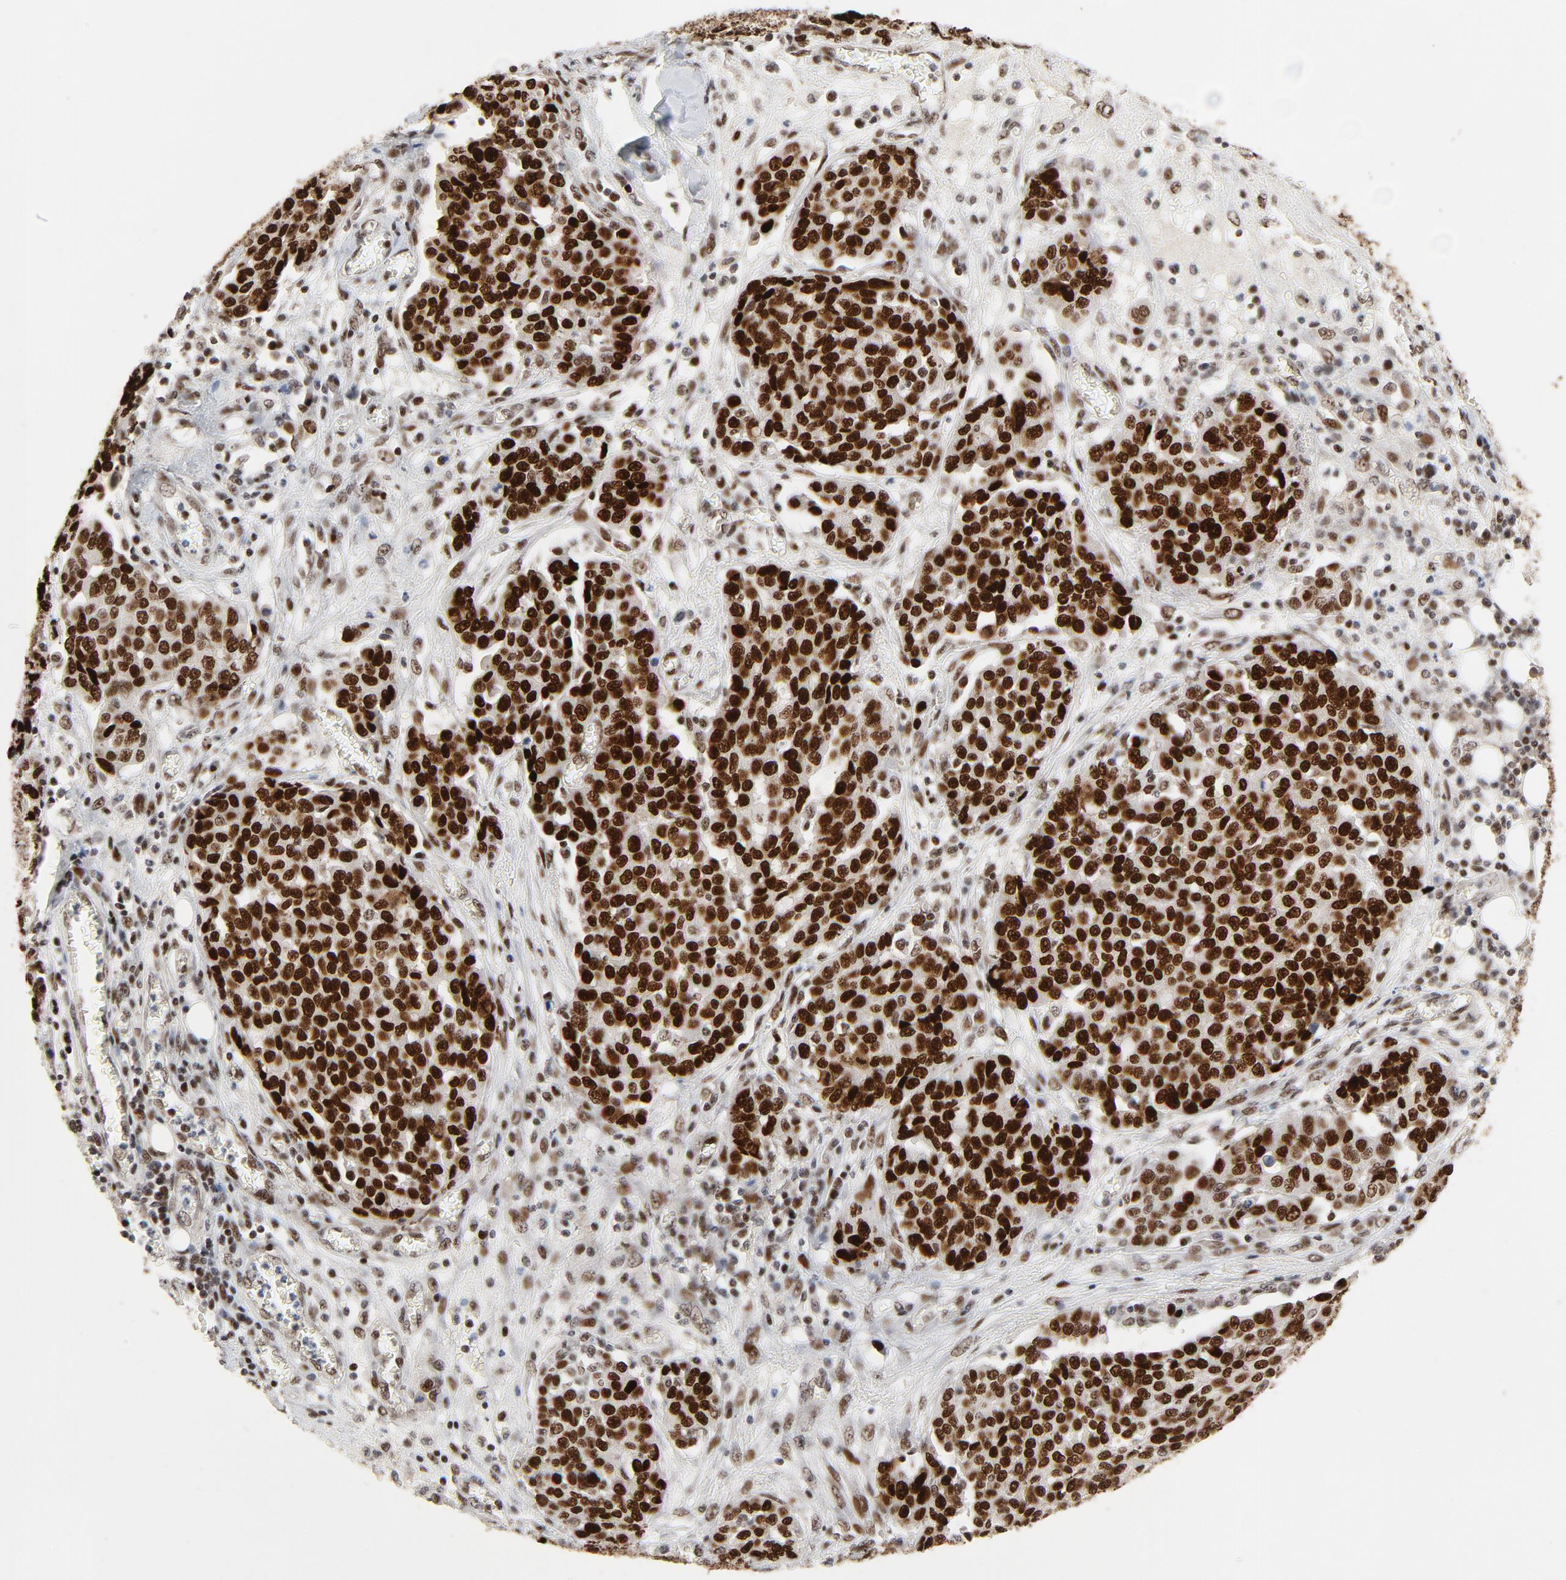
{"staining": {"intensity": "strong", "quantity": ">75%", "location": "nuclear"}, "tissue": "ovarian cancer", "cell_type": "Tumor cells", "image_type": "cancer", "snomed": [{"axis": "morphology", "description": "Cystadenocarcinoma, serous, NOS"}, {"axis": "topography", "description": "Soft tissue"}, {"axis": "topography", "description": "Ovary"}], "caption": "Tumor cells display high levels of strong nuclear positivity in approximately >75% of cells in human serous cystadenocarcinoma (ovarian).", "gene": "GTF2I", "patient": {"sex": "female", "age": 57}}